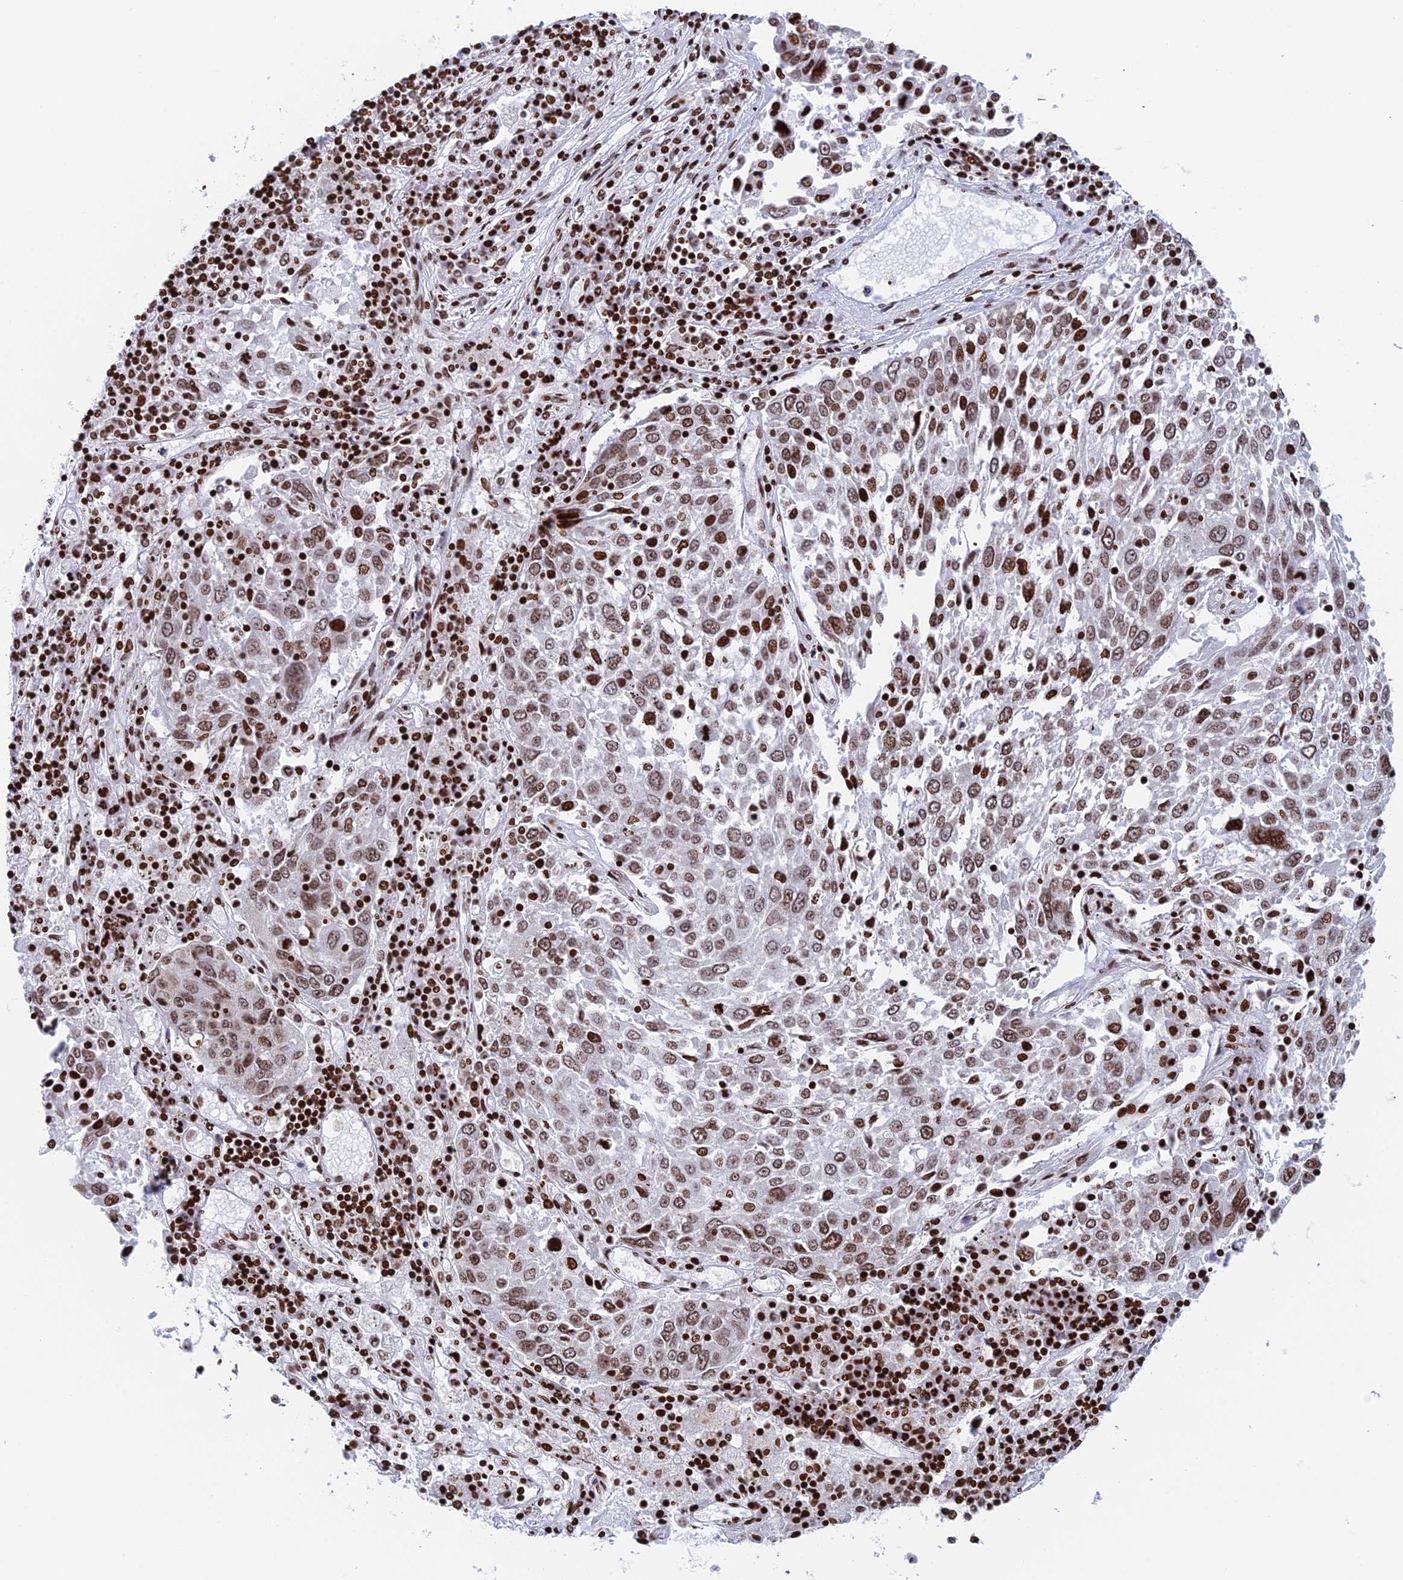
{"staining": {"intensity": "moderate", "quantity": ">75%", "location": "nuclear"}, "tissue": "lung cancer", "cell_type": "Tumor cells", "image_type": "cancer", "snomed": [{"axis": "morphology", "description": "Squamous cell carcinoma, NOS"}, {"axis": "topography", "description": "Lung"}], "caption": "Immunohistochemical staining of human lung cancer (squamous cell carcinoma) reveals medium levels of moderate nuclear staining in approximately >75% of tumor cells.", "gene": "RPAP1", "patient": {"sex": "male", "age": 65}}